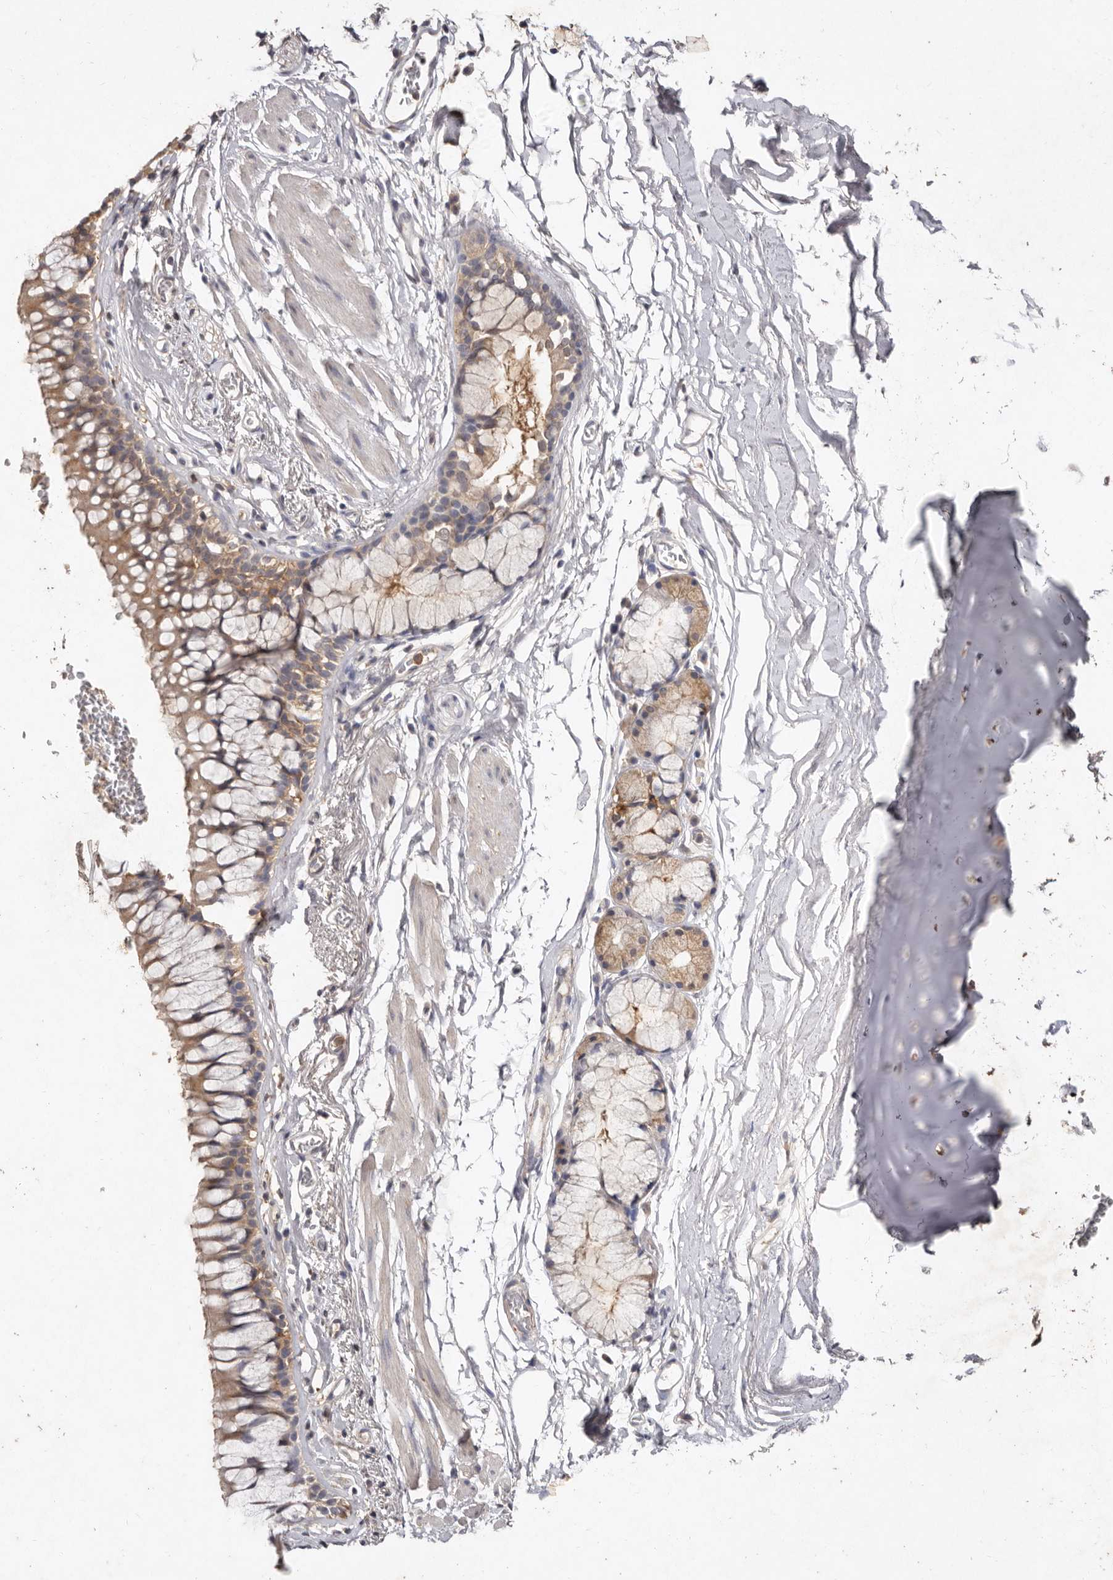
{"staining": {"intensity": "weak", "quantity": ">75%", "location": "cytoplasmic/membranous"}, "tissue": "bronchus", "cell_type": "Respiratory epithelial cells", "image_type": "normal", "snomed": [{"axis": "morphology", "description": "Normal tissue, NOS"}, {"axis": "morphology", "description": "Inflammation, NOS"}, {"axis": "topography", "description": "Cartilage tissue"}, {"axis": "topography", "description": "Bronchus"}, {"axis": "topography", "description": "Lung"}], "caption": "An IHC histopathology image of unremarkable tissue is shown. Protein staining in brown shows weak cytoplasmic/membranous positivity in bronchus within respiratory epithelial cells.", "gene": "EDEM1", "patient": {"sex": "female", "age": 64}}